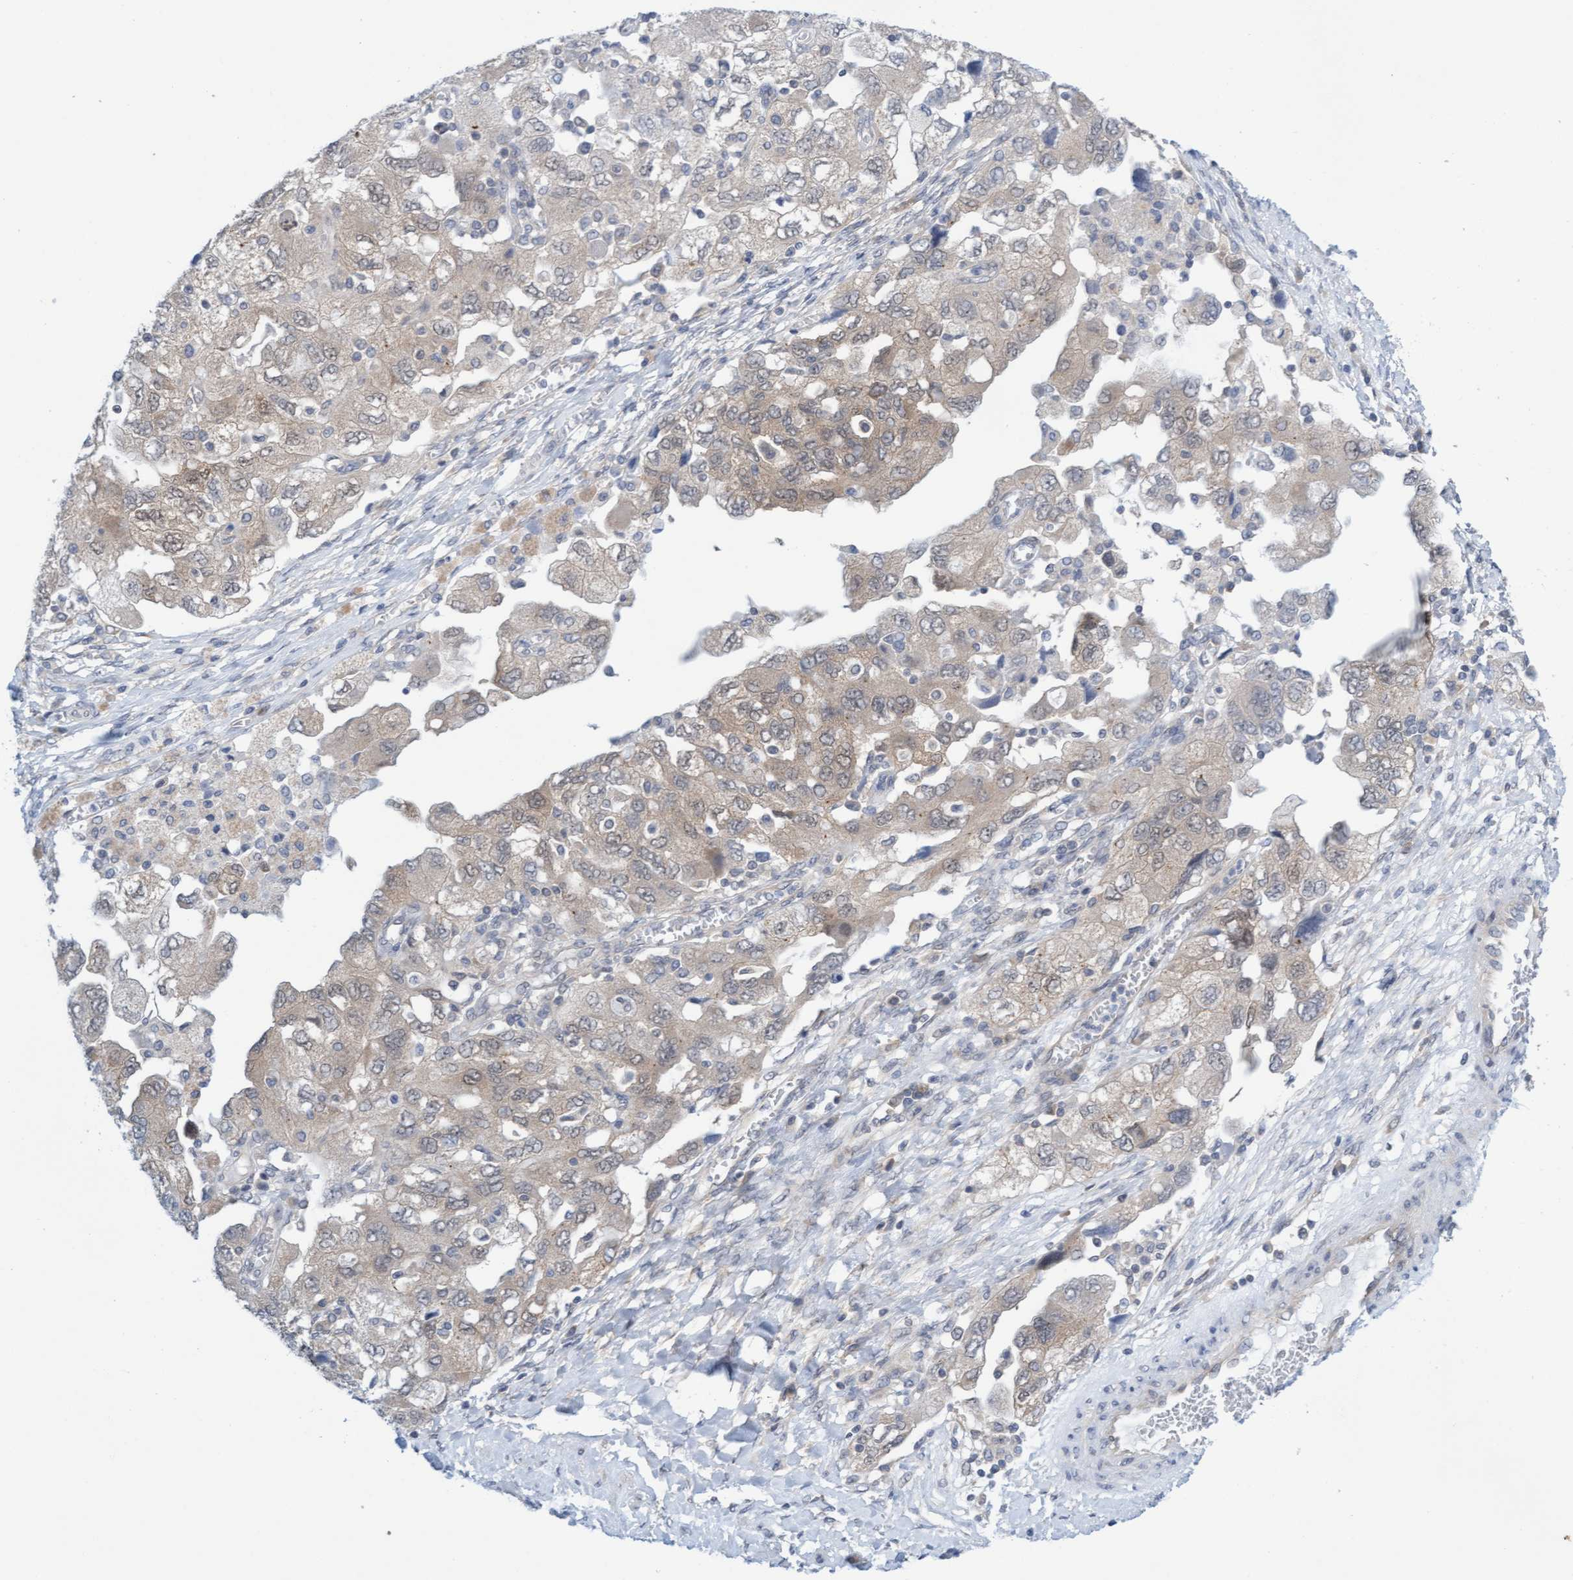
{"staining": {"intensity": "weak", "quantity": "25%-75%", "location": "cytoplasmic/membranous"}, "tissue": "ovarian cancer", "cell_type": "Tumor cells", "image_type": "cancer", "snomed": [{"axis": "morphology", "description": "Carcinoma, NOS"}, {"axis": "morphology", "description": "Cystadenocarcinoma, serous, NOS"}, {"axis": "topography", "description": "Ovary"}], "caption": "A brown stain shows weak cytoplasmic/membranous positivity of a protein in carcinoma (ovarian) tumor cells. Nuclei are stained in blue.", "gene": "AMZ2", "patient": {"sex": "female", "age": 69}}